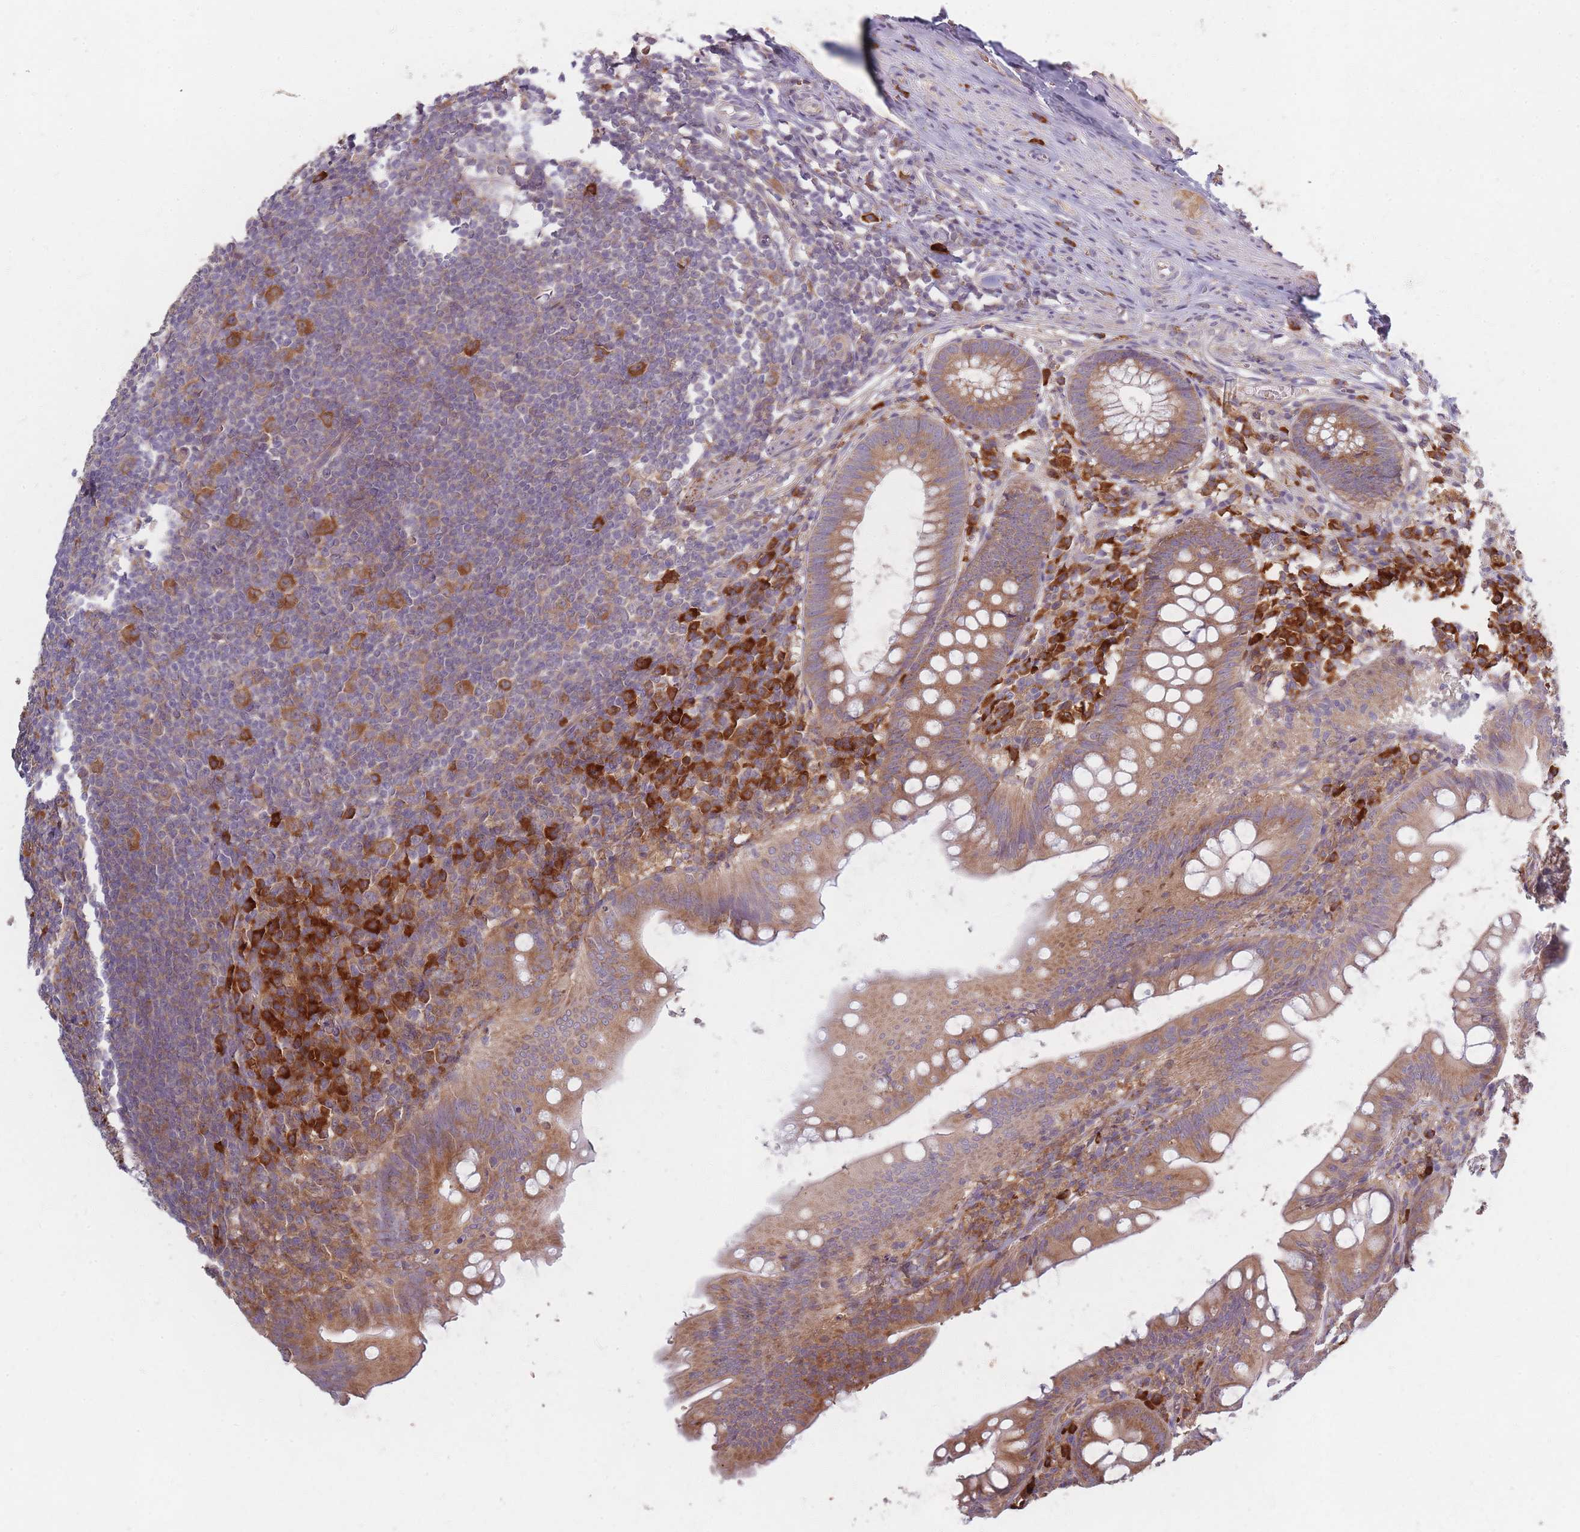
{"staining": {"intensity": "moderate", "quantity": ">75%", "location": "cytoplasmic/membranous"}, "tissue": "appendix", "cell_type": "Glandular cells", "image_type": "normal", "snomed": [{"axis": "morphology", "description": "Normal tissue, NOS"}, {"axis": "topography", "description": "Appendix"}], "caption": "Glandular cells demonstrate moderate cytoplasmic/membranous positivity in about >75% of cells in benign appendix.", "gene": "SMIM14", "patient": {"sex": "male", "age": 56}}